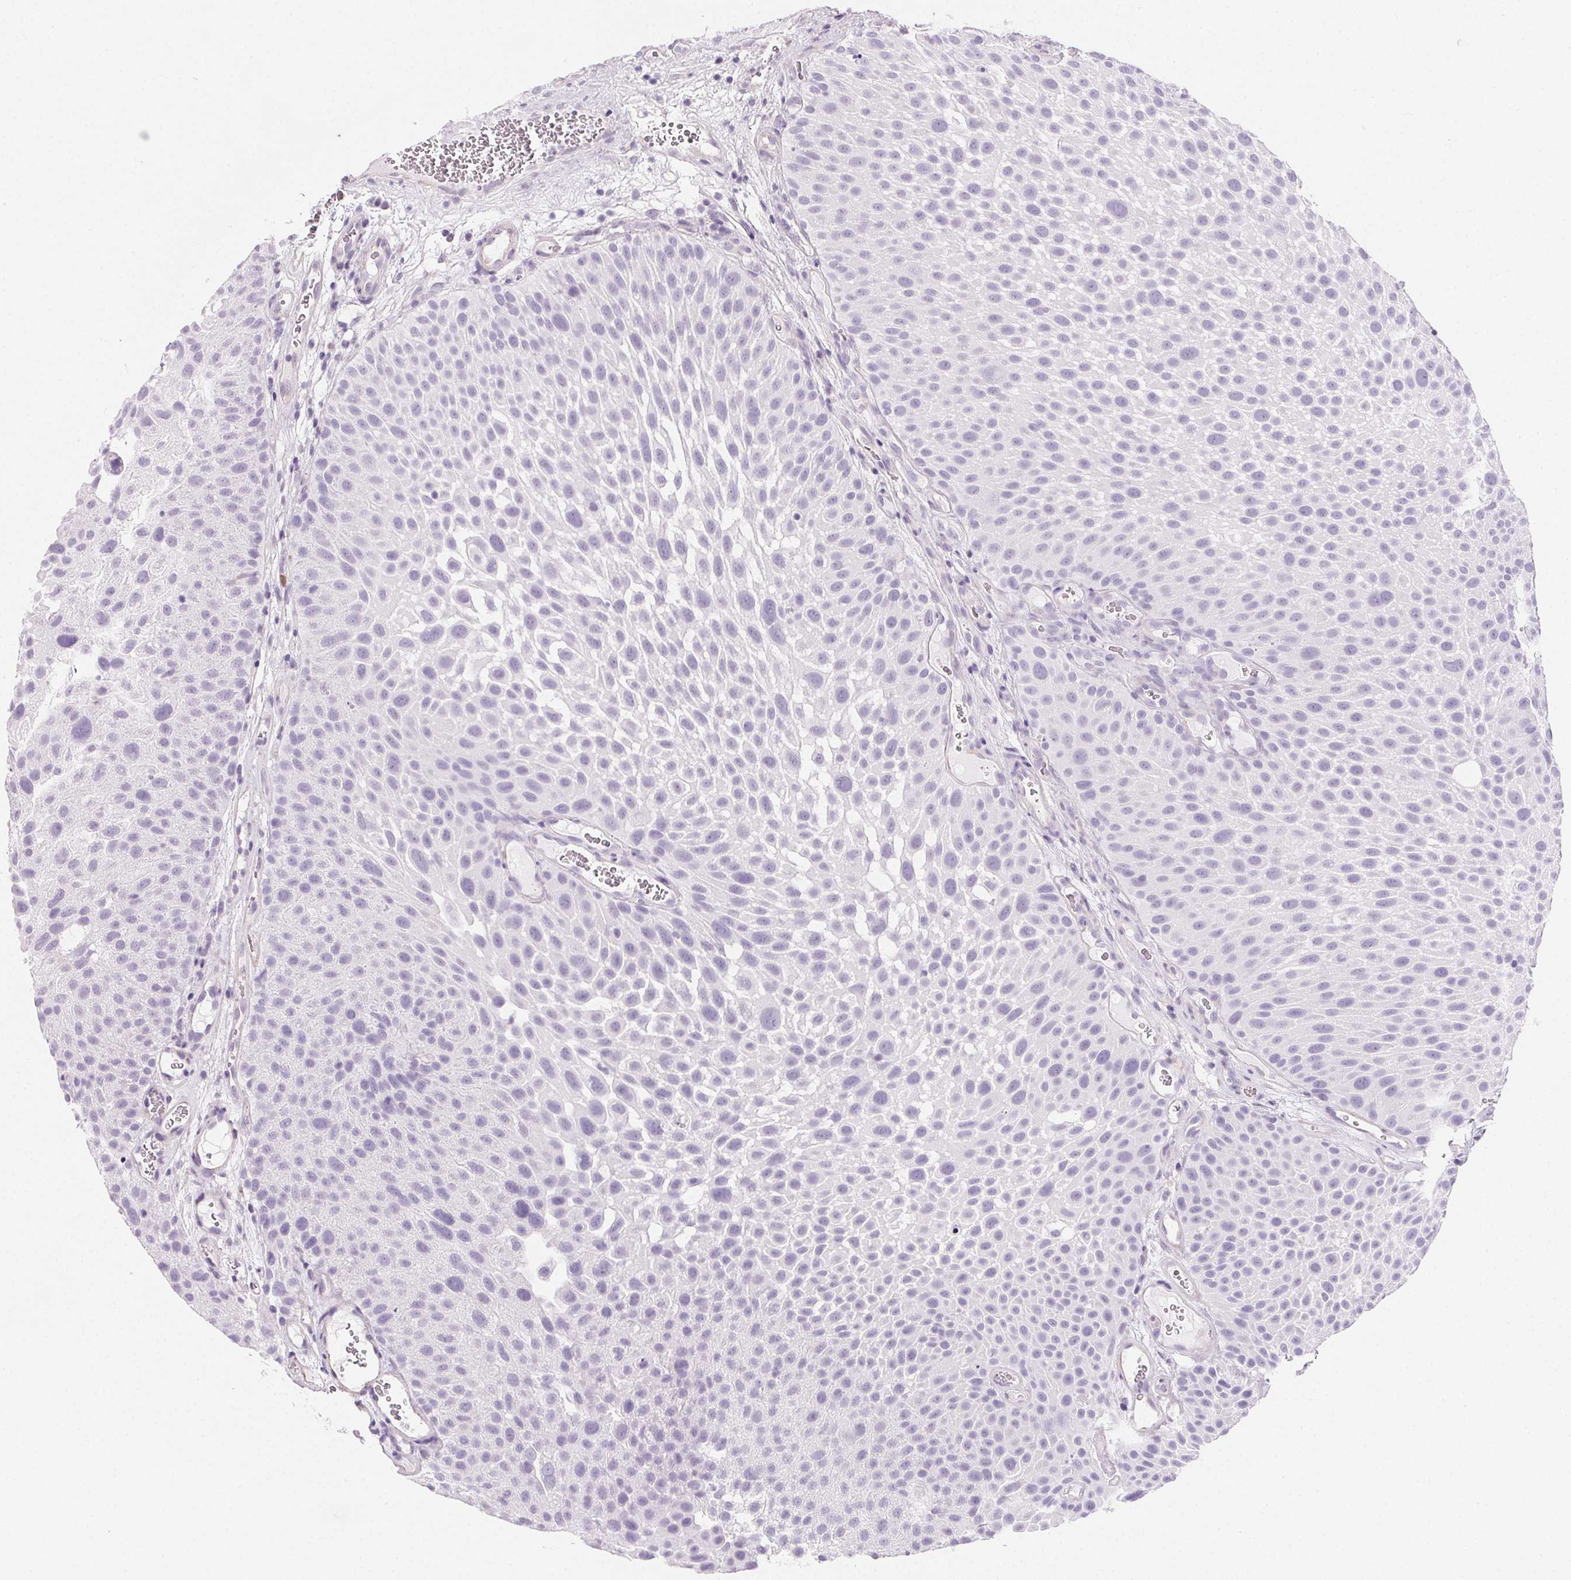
{"staining": {"intensity": "negative", "quantity": "none", "location": "none"}, "tissue": "urothelial cancer", "cell_type": "Tumor cells", "image_type": "cancer", "snomed": [{"axis": "morphology", "description": "Urothelial carcinoma, Low grade"}, {"axis": "topography", "description": "Urinary bladder"}], "caption": "High power microscopy histopathology image of an IHC image of urothelial carcinoma (low-grade), revealing no significant positivity in tumor cells. (Brightfield microscopy of DAB (3,3'-diaminobenzidine) IHC at high magnification).", "gene": "PRSS3", "patient": {"sex": "male", "age": 72}}